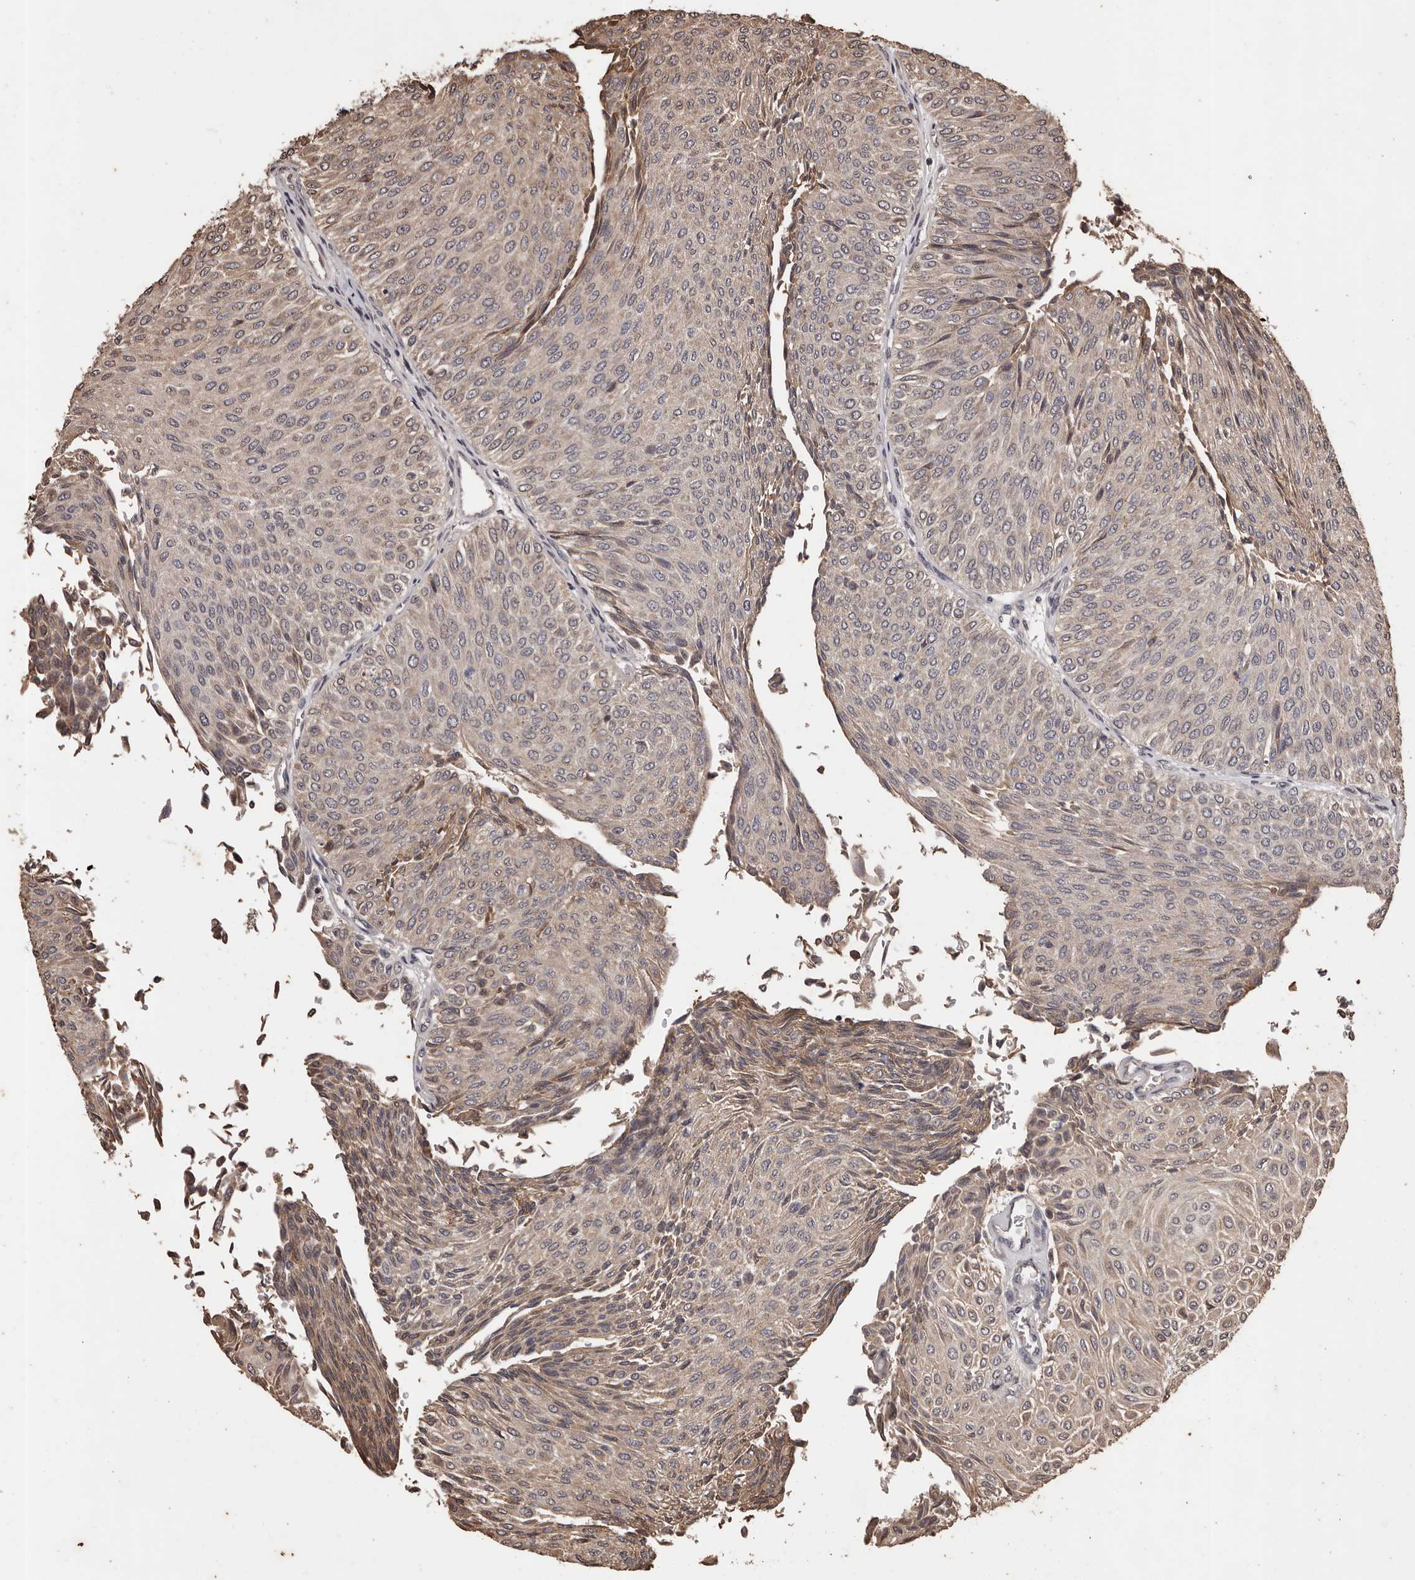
{"staining": {"intensity": "weak", "quantity": ">75%", "location": "cytoplasmic/membranous"}, "tissue": "urothelial cancer", "cell_type": "Tumor cells", "image_type": "cancer", "snomed": [{"axis": "morphology", "description": "Urothelial carcinoma, Low grade"}, {"axis": "topography", "description": "Urinary bladder"}], "caption": "IHC (DAB) staining of human urothelial cancer shows weak cytoplasmic/membranous protein expression in about >75% of tumor cells. The protein is stained brown, and the nuclei are stained in blue (DAB IHC with brightfield microscopy, high magnification).", "gene": "NAV1", "patient": {"sex": "male", "age": 78}}